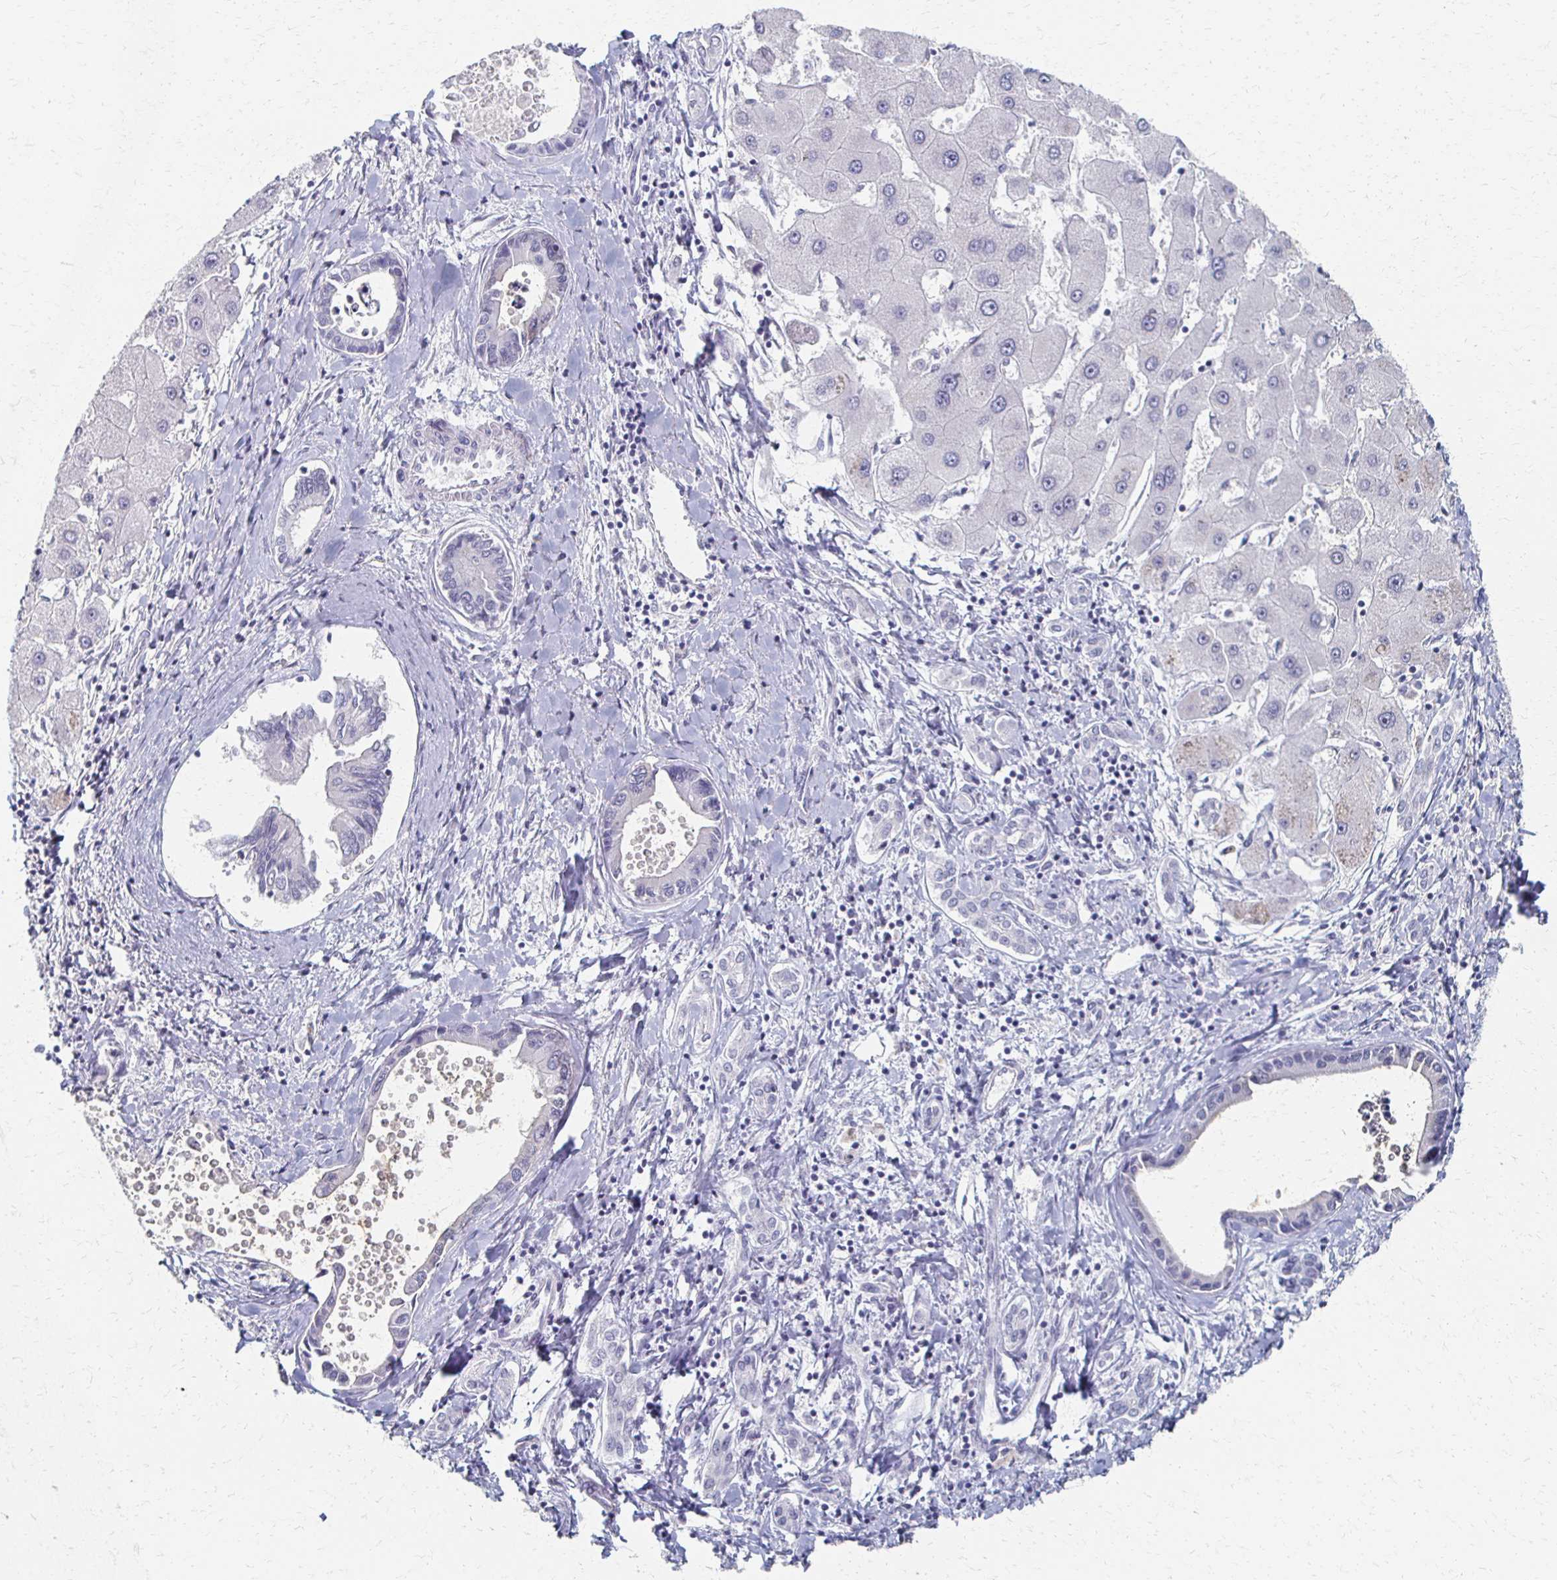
{"staining": {"intensity": "negative", "quantity": "none", "location": "none"}, "tissue": "liver cancer", "cell_type": "Tumor cells", "image_type": "cancer", "snomed": [{"axis": "morphology", "description": "Cholangiocarcinoma"}, {"axis": "topography", "description": "Liver"}], "caption": "A high-resolution micrograph shows immunohistochemistry staining of cholangiocarcinoma (liver), which reveals no significant staining in tumor cells. Brightfield microscopy of immunohistochemistry stained with DAB (brown) and hematoxylin (blue), captured at high magnification.", "gene": "CXCR2", "patient": {"sex": "male", "age": 66}}